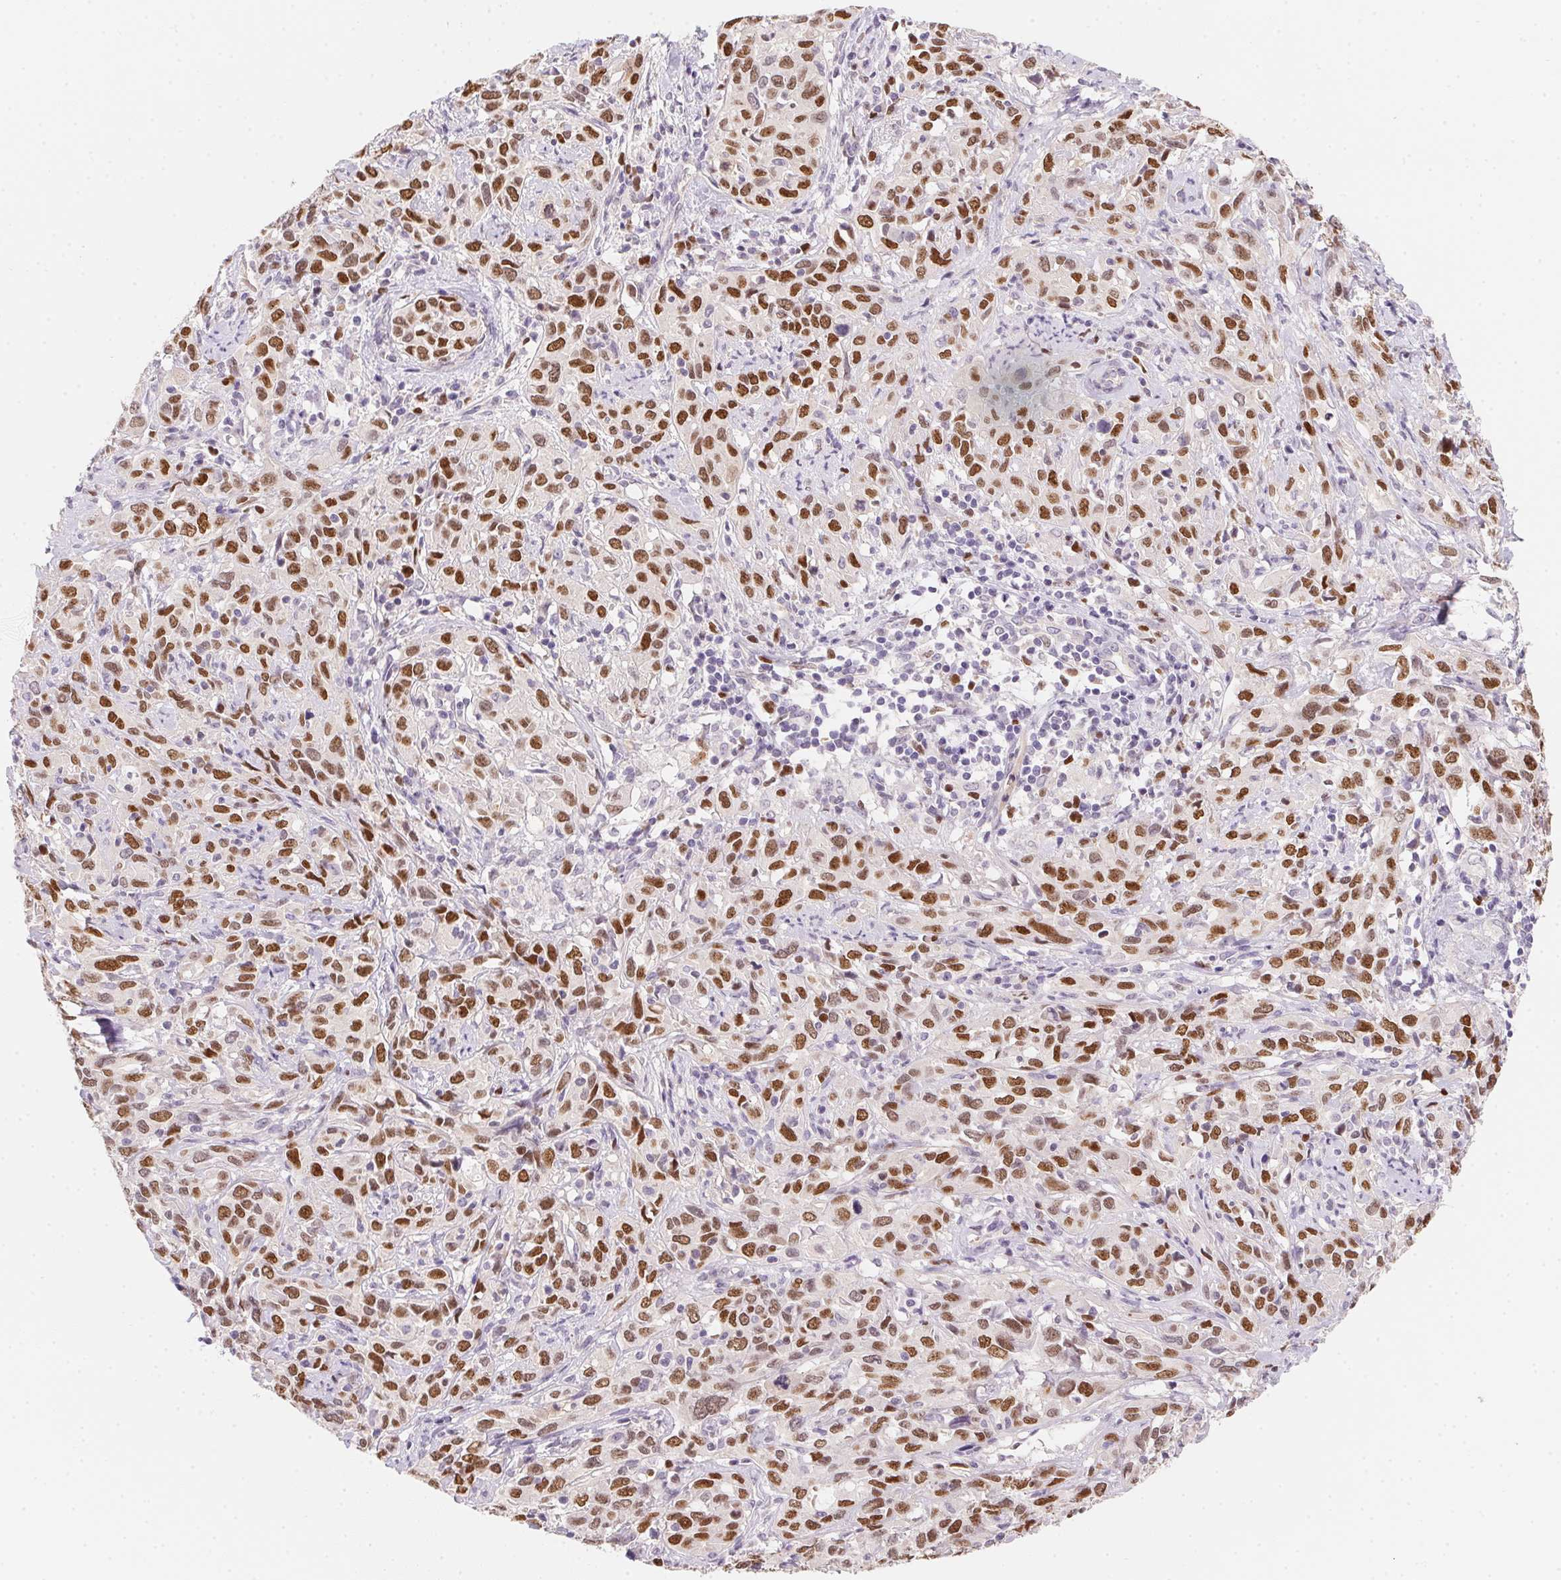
{"staining": {"intensity": "moderate", "quantity": ">75%", "location": "nuclear"}, "tissue": "cervical cancer", "cell_type": "Tumor cells", "image_type": "cancer", "snomed": [{"axis": "morphology", "description": "Normal tissue, NOS"}, {"axis": "morphology", "description": "Squamous cell carcinoma, NOS"}, {"axis": "topography", "description": "Cervix"}], "caption": "Cervical cancer (squamous cell carcinoma) stained with DAB (3,3'-diaminobenzidine) immunohistochemistry exhibits medium levels of moderate nuclear positivity in about >75% of tumor cells. (IHC, brightfield microscopy, high magnification).", "gene": "HELLS", "patient": {"sex": "female", "age": 51}}